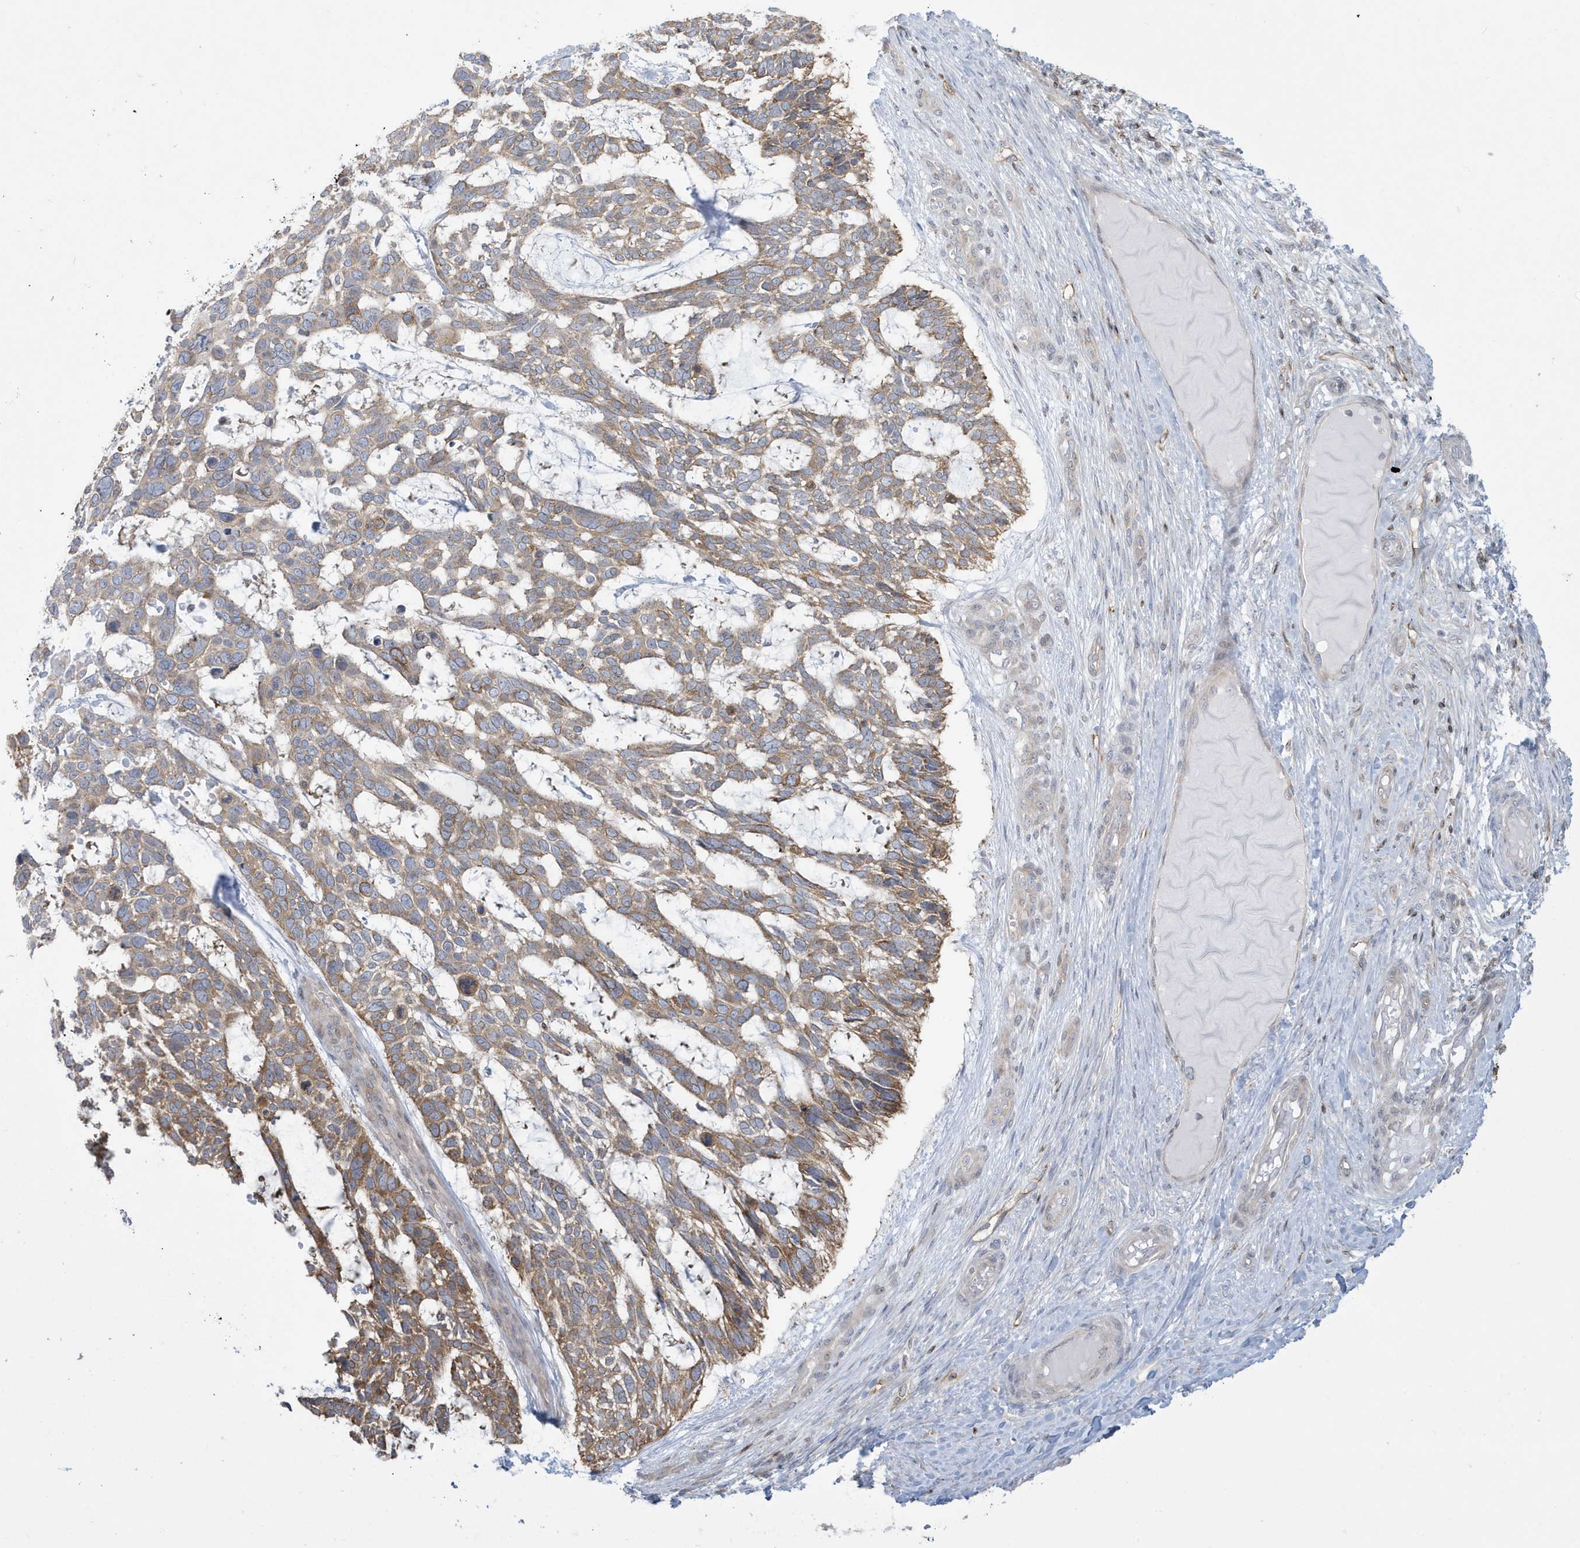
{"staining": {"intensity": "moderate", "quantity": ">75%", "location": "cytoplasmic/membranous"}, "tissue": "skin cancer", "cell_type": "Tumor cells", "image_type": "cancer", "snomed": [{"axis": "morphology", "description": "Basal cell carcinoma"}, {"axis": "topography", "description": "Skin"}], "caption": "The immunohistochemical stain shows moderate cytoplasmic/membranous staining in tumor cells of basal cell carcinoma (skin) tissue.", "gene": "SLAMF9", "patient": {"sex": "male", "age": 88}}